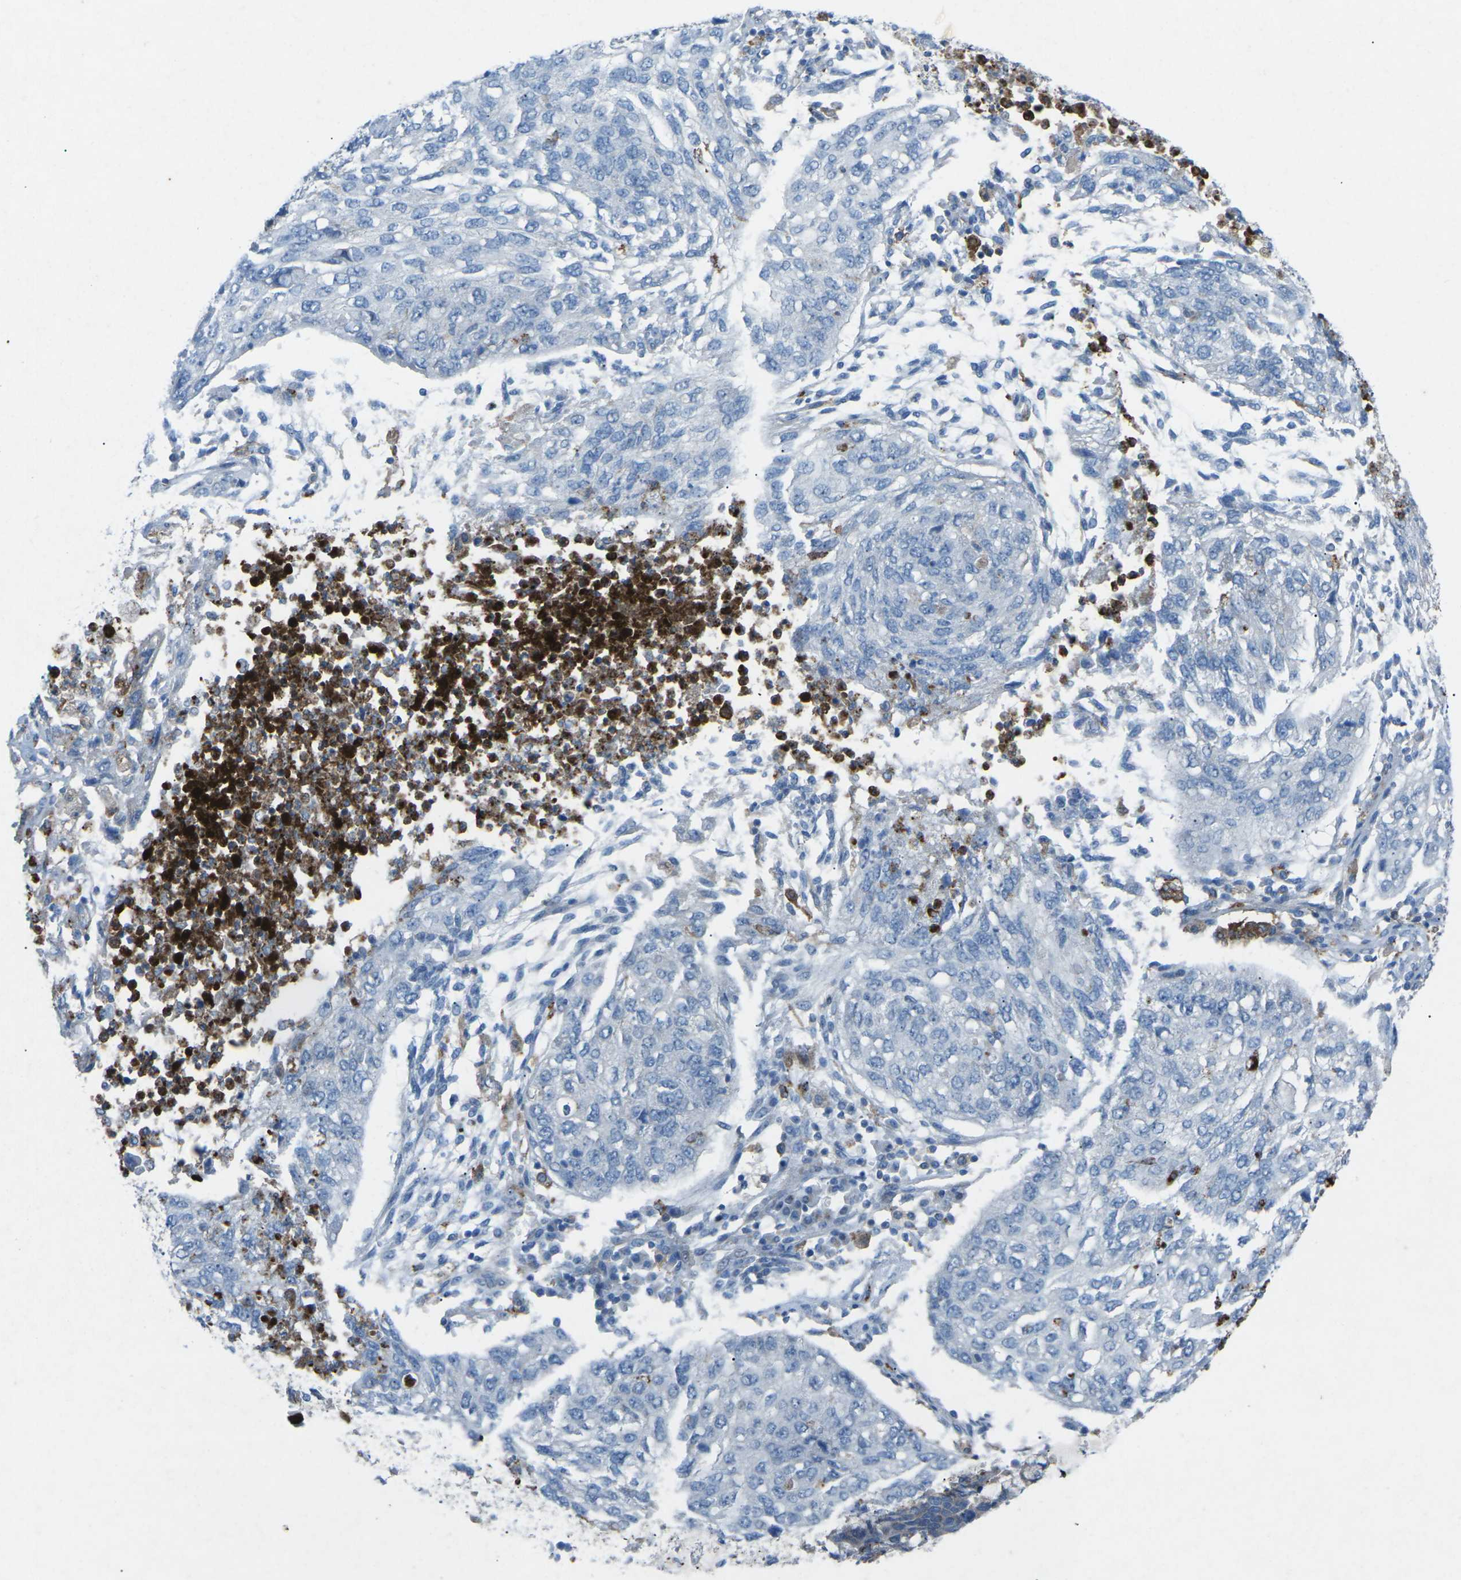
{"staining": {"intensity": "negative", "quantity": "none", "location": "none"}, "tissue": "lung cancer", "cell_type": "Tumor cells", "image_type": "cancer", "snomed": [{"axis": "morphology", "description": "Squamous cell carcinoma, NOS"}, {"axis": "topography", "description": "Lung"}], "caption": "An immunohistochemistry micrograph of lung cancer is shown. There is no staining in tumor cells of lung cancer.", "gene": "STK11", "patient": {"sex": "female", "age": 63}}